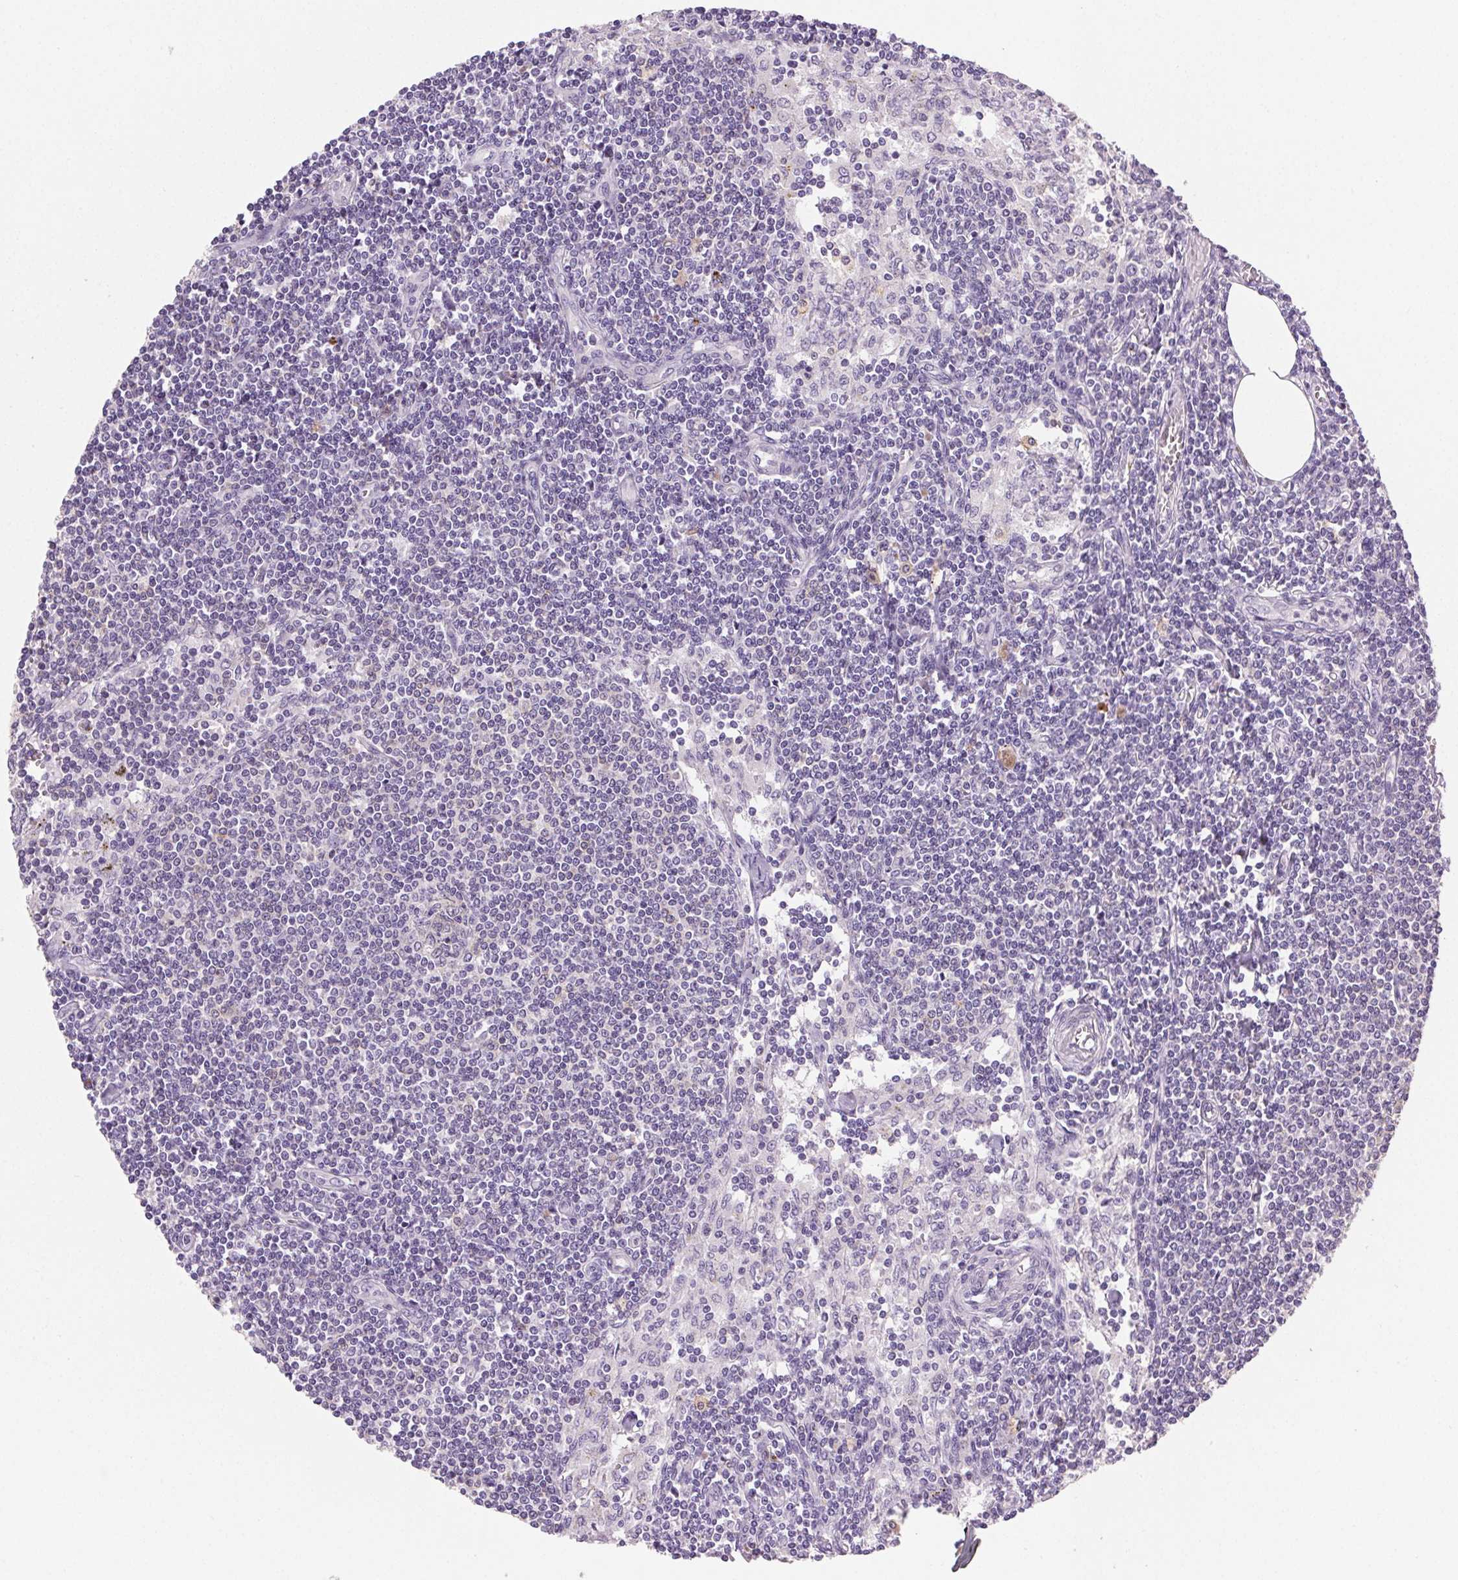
{"staining": {"intensity": "weak", "quantity": "<25%", "location": "cytoplasmic/membranous"}, "tissue": "lymph node", "cell_type": "Germinal center cells", "image_type": "normal", "snomed": [{"axis": "morphology", "description": "Normal tissue, NOS"}, {"axis": "topography", "description": "Lymph node"}], "caption": "An image of human lymph node is negative for staining in germinal center cells.", "gene": "AKAP5", "patient": {"sex": "female", "age": 69}}